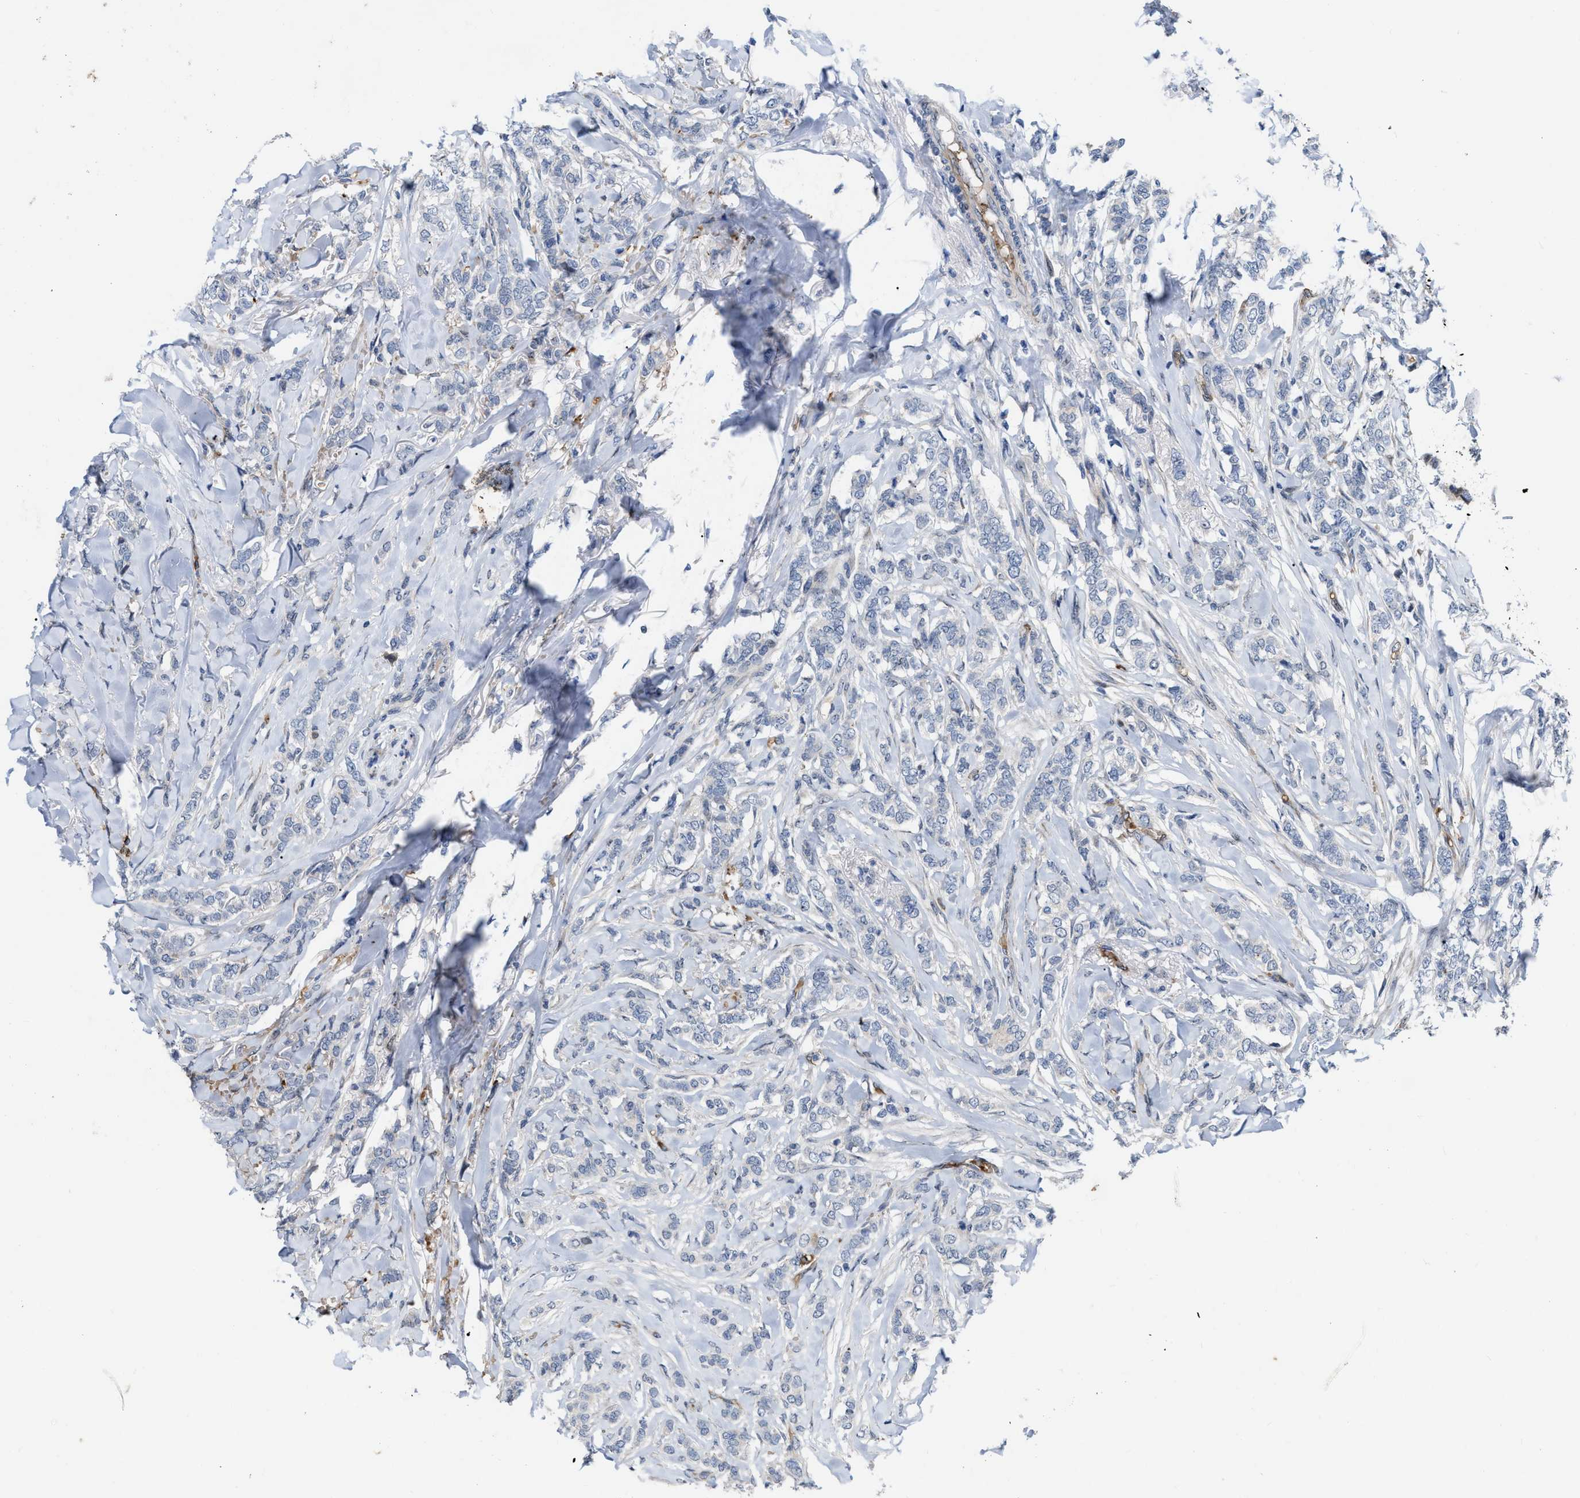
{"staining": {"intensity": "weak", "quantity": "<25%", "location": "cytoplasmic/membranous"}, "tissue": "breast cancer", "cell_type": "Tumor cells", "image_type": "cancer", "snomed": [{"axis": "morphology", "description": "Lobular carcinoma"}, {"axis": "topography", "description": "Skin"}, {"axis": "topography", "description": "Breast"}], "caption": "Immunohistochemistry (IHC) of breast cancer shows no staining in tumor cells.", "gene": "POLR1F", "patient": {"sex": "female", "age": 46}}